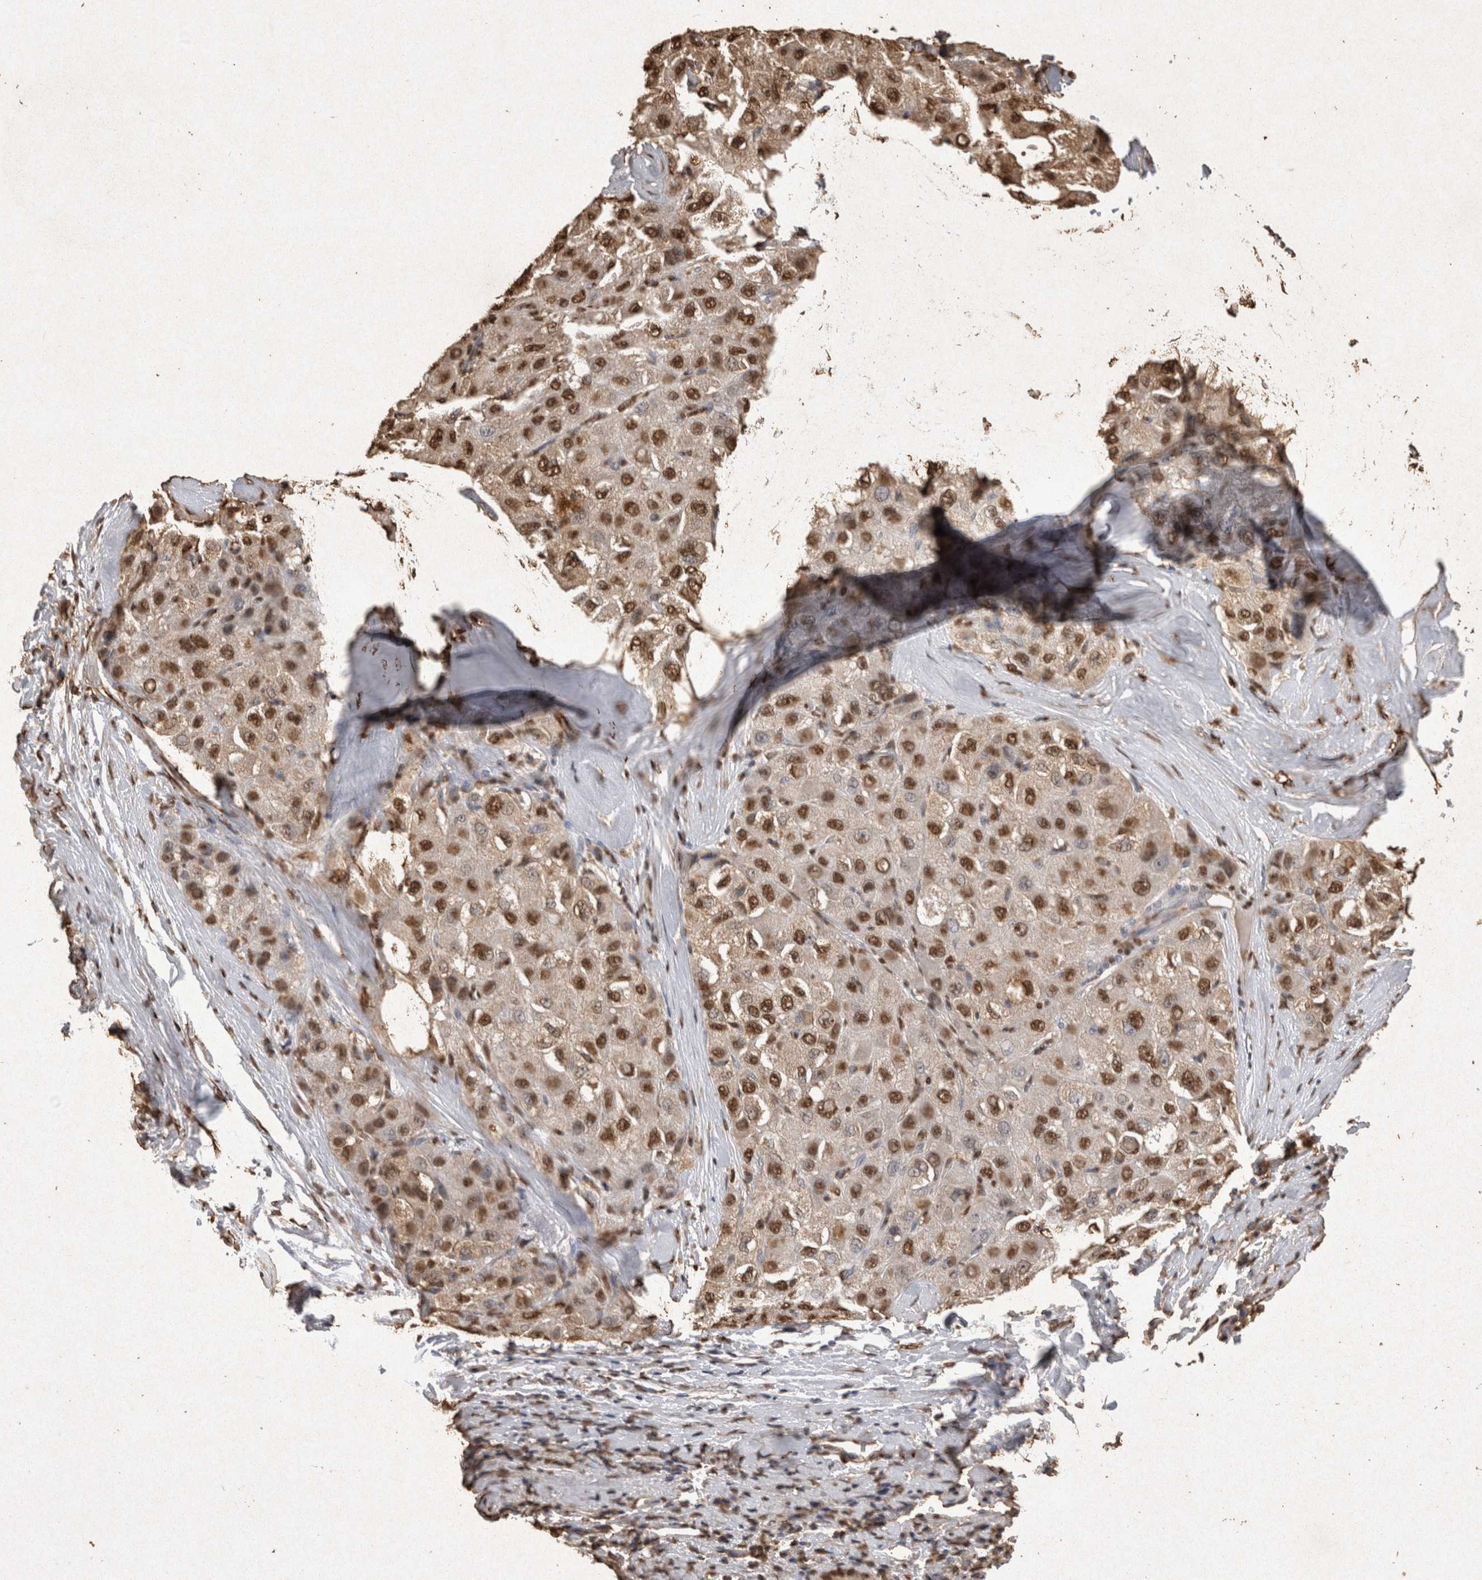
{"staining": {"intensity": "strong", "quantity": ">75%", "location": "nuclear"}, "tissue": "liver cancer", "cell_type": "Tumor cells", "image_type": "cancer", "snomed": [{"axis": "morphology", "description": "Carcinoma, Hepatocellular, NOS"}, {"axis": "topography", "description": "Liver"}], "caption": "Liver hepatocellular carcinoma was stained to show a protein in brown. There is high levels of strong nuclear staining in approximately >75% of tumor cells.", "gene": "OAS2", "patient": {"sex": "male", "age": 80}}